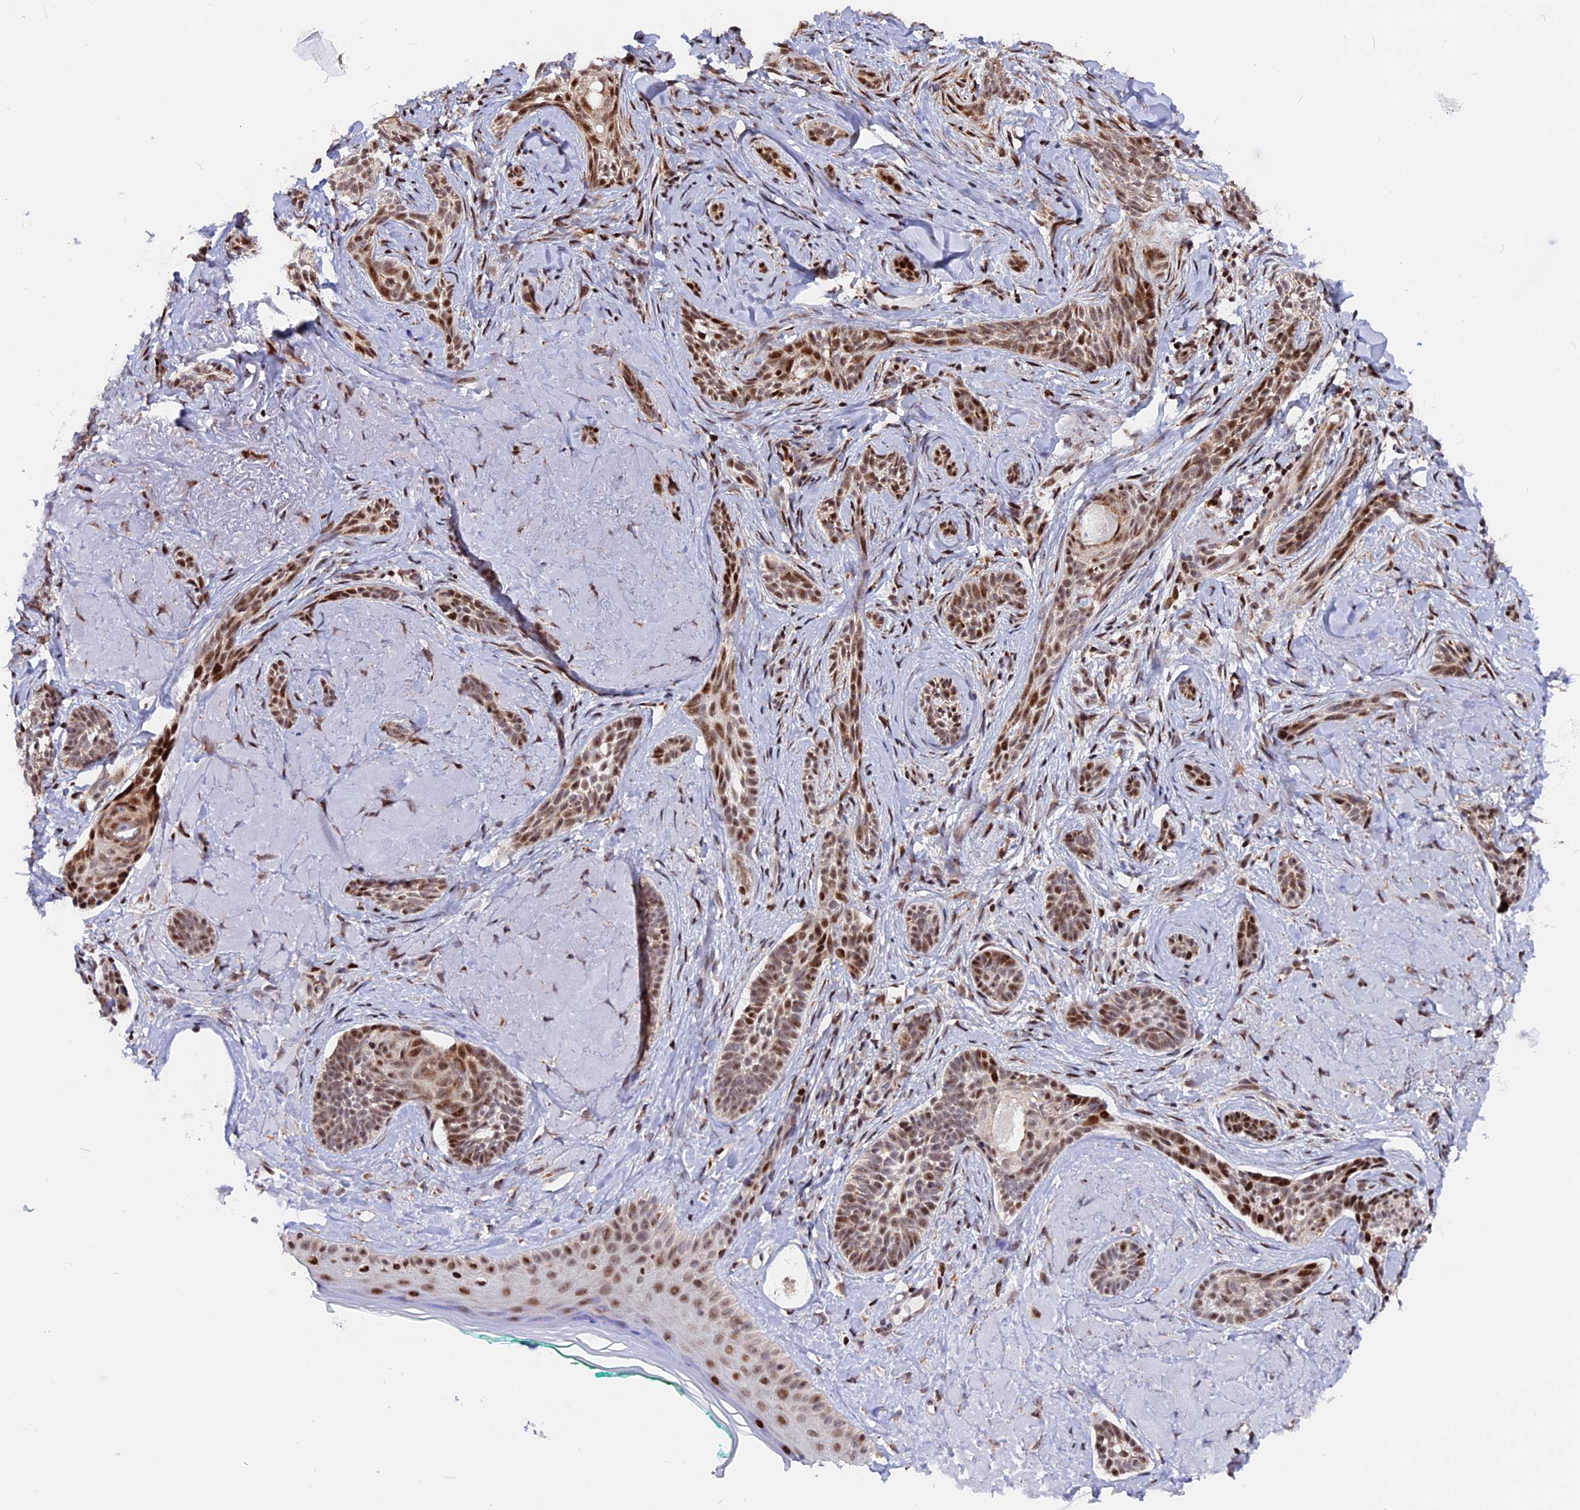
{"staining": {"intensity": "moderate", "quantity": ">75%", "location": "nuclear"}, "tissue": "skin cancer", "cell_type": "Tumor cells", "image_type": "cancer", "snomed": [{"axis": "morphology", "description": "Basal cell carcinoma"}, {"axis": "topography", "description": "Skin"}], "caption": "Immunohistochemical staining of skin cancer (basal cell carcinoma) demonstrates moderate nuclear protein staining in approximately >75% of tumor cells. The staining is performed using DAB brown chromogen to label protein expression. The nuclei are counter-stained blue using hematoxylin.", "gene": "FAM174C", "patient": {"sex": "male", "age": 71}}